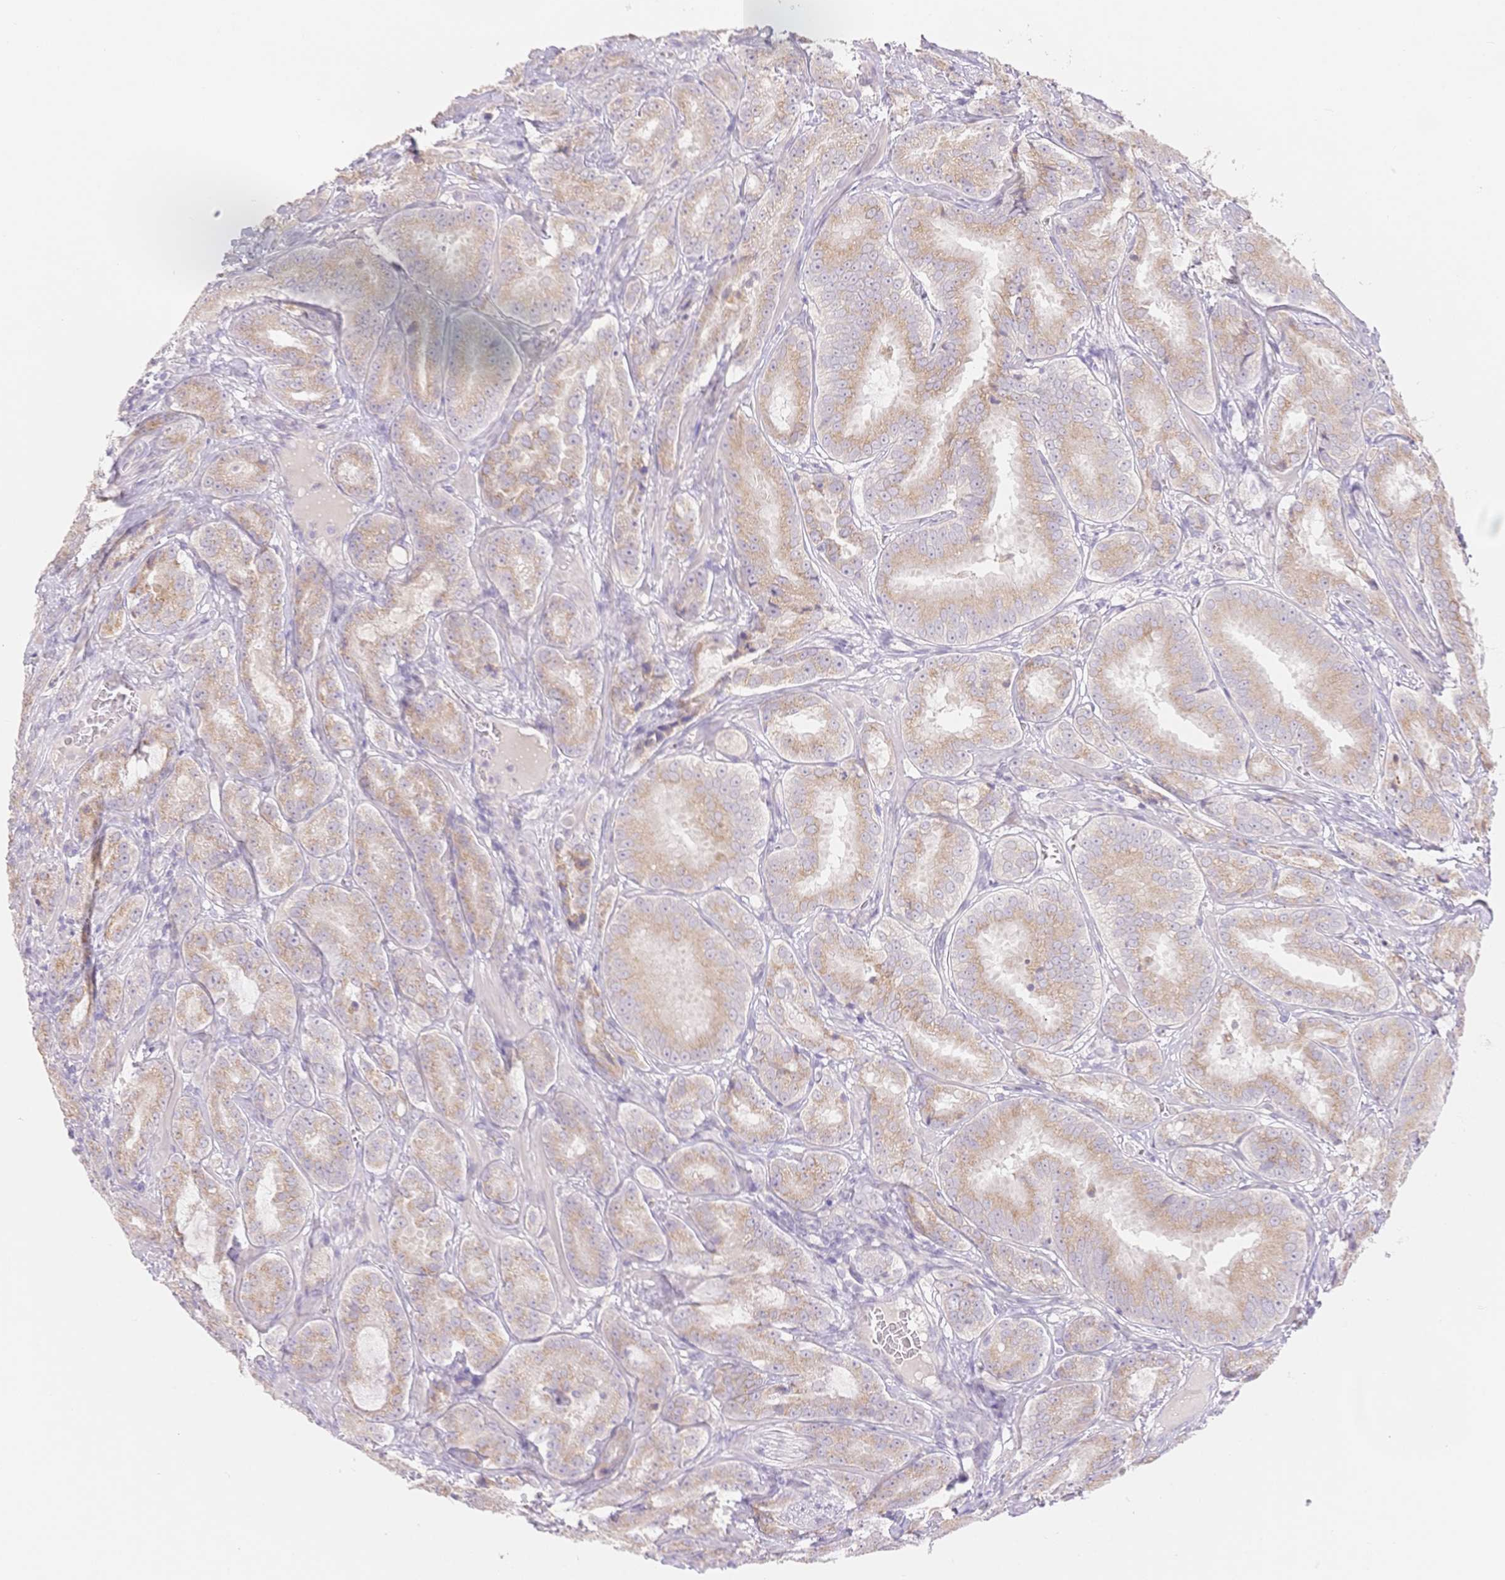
{"staining": {"intensity": "weak", "quantity": ">75%", "location": "cytoplasmic/membranous"}, "tissue": "prostate cancer", "cell_type": "Tumor cells", "image_type": "cancer", "snomed": [{"axis": "morphology", "description": "Adenocarcinoma, High grade"}, {"axis": "topography", "description": "Prostate"}], "caption": "Immunohistochemistry (IHC) of prostate cancer demonstrates low levels of weak cytoplasmic/membranous expression in about >75% of tumor cells.", "gene": "SUV39H2", "patient": {"sex": "male", "age": 64}}